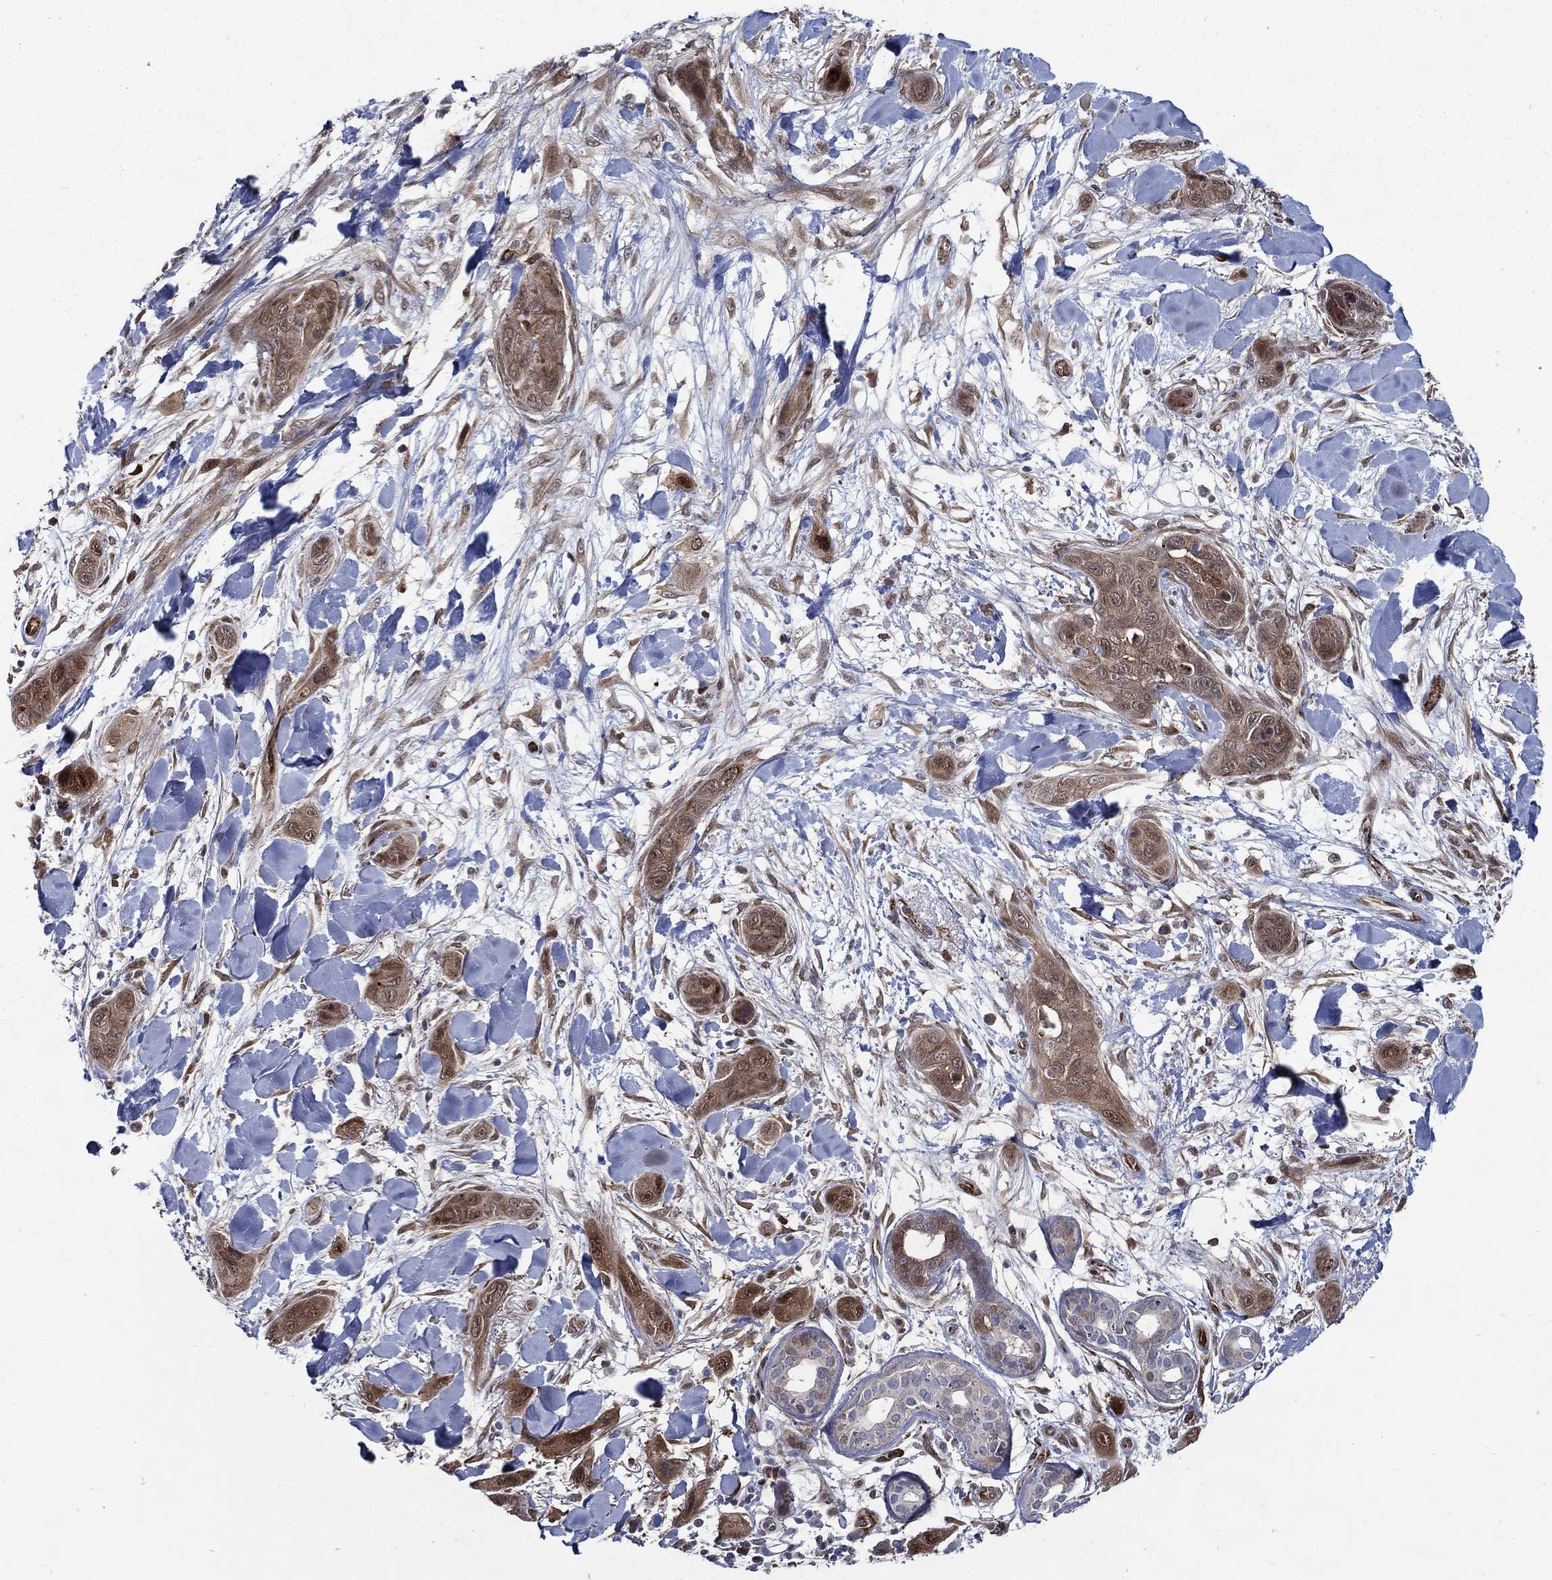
{"staining": {"intensity": "weak", "quantity": ">75%", "location": "cytoplasmic/membranous"}, "tissue": "skin cancer", "cell_type": "Tumor cells", "image_type": "cancer", "snomed": [{"axis": "morphology", "description": "Squamous cell carcinoma, NOS"}, {"axis": "topography", "description": "Skin"}], "caption": "Brown immunohistochemical staining in skin cancer (squamous cell carcinoma) reveals weak cytoplasmic/membranous staining in about >75% of tumor cells. (brown staining indicates protein expression, while blue staining denotes nuclei).", "gene": "ARHGAP11A", "patient": {"sex": "male", "age": 78}}